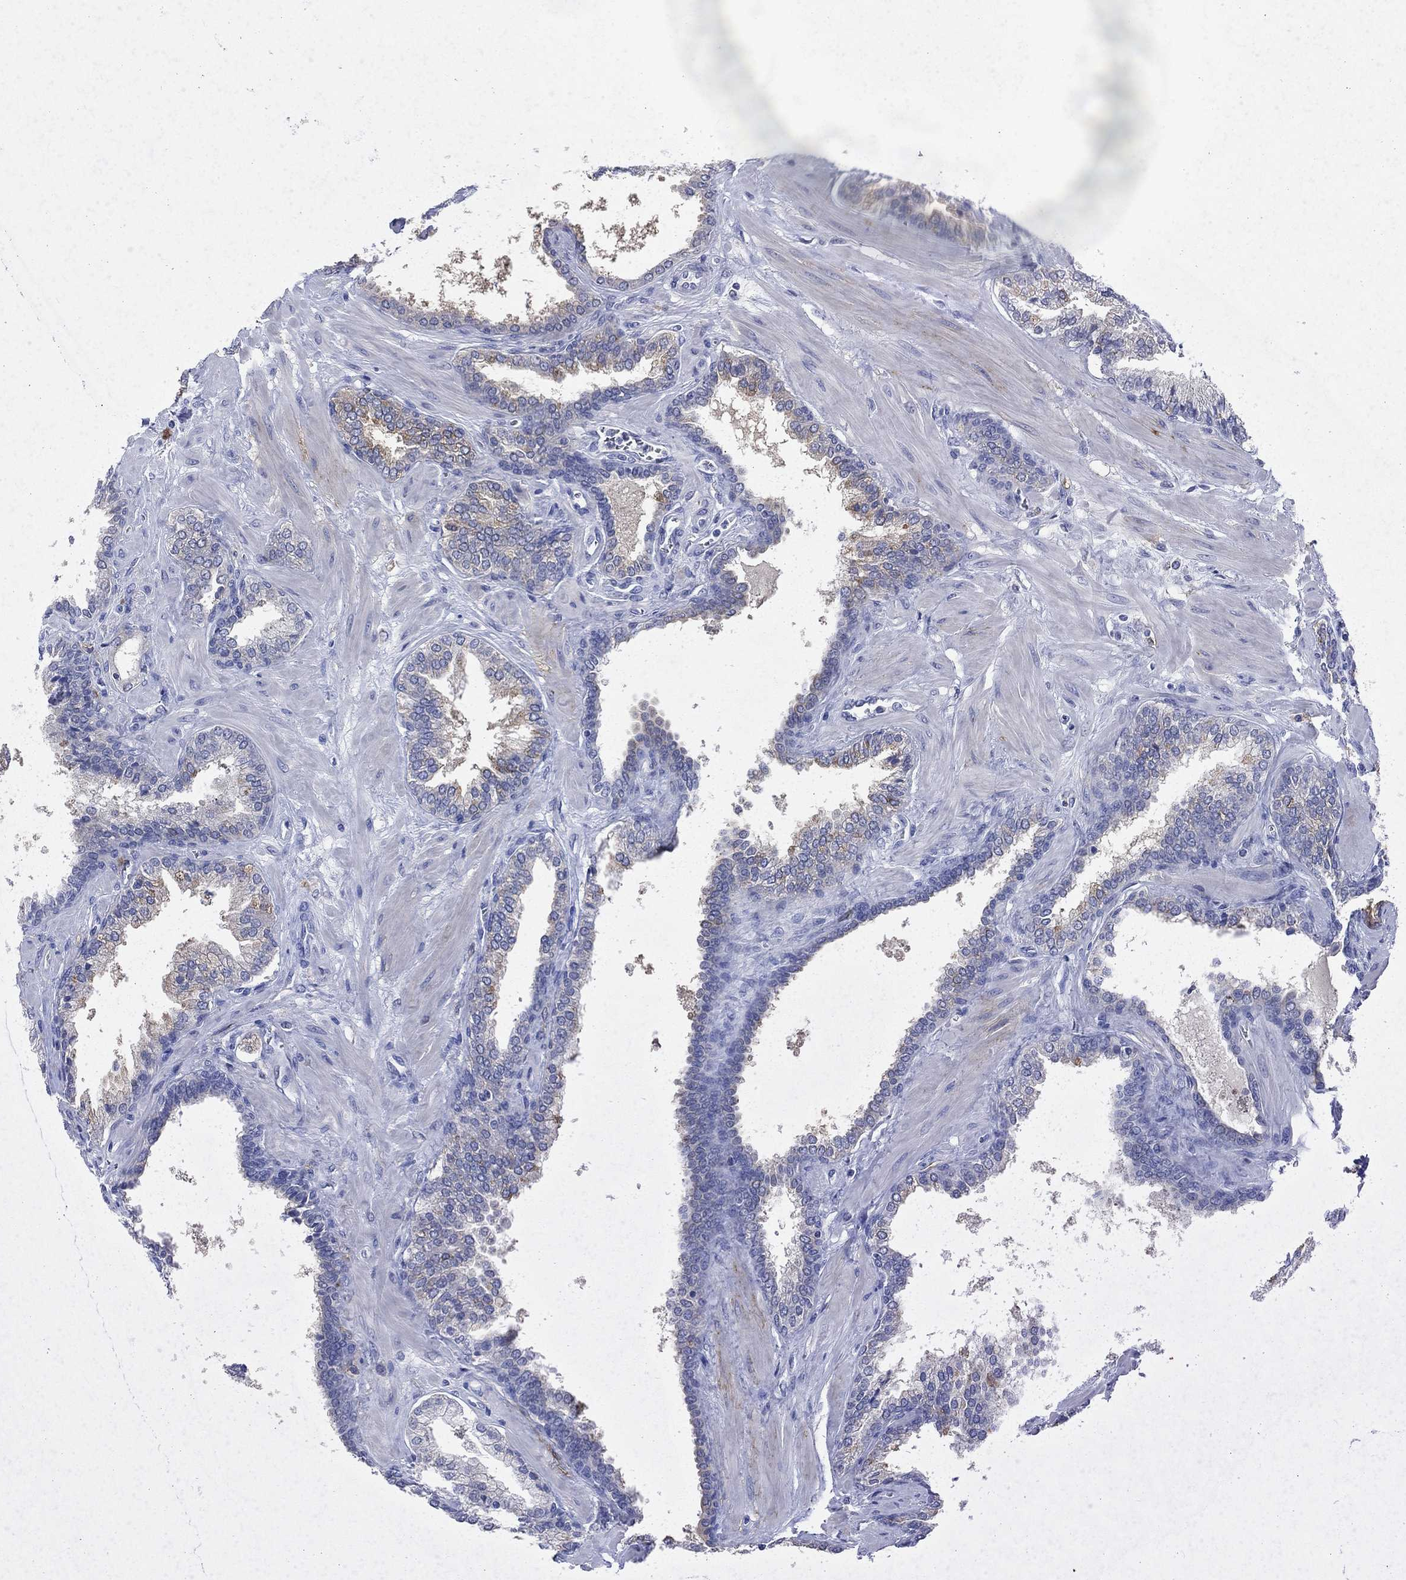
{"staining": {"intensity": "negative", "quantity": "none", "location": "none"}, "tissue": "prostate cancer", "cell_type": "Tumor cells", "image_type": "cancer", "snomed": [{"axis": "morphology", "description": "Adenocarcinoma, NOS"}, {"axis": "topography", "description": "Prostate"}], "caption": "The immunohistochemistry micrograph has no significant staining in tumor cells of prostate cancer (adenocarcinoma) tissue. (Immunohistochemistry (ihc), brightfield microscopy, high magnification).", "gene": "ENPP6", "patient": {"sex": "male", "age": 63}}